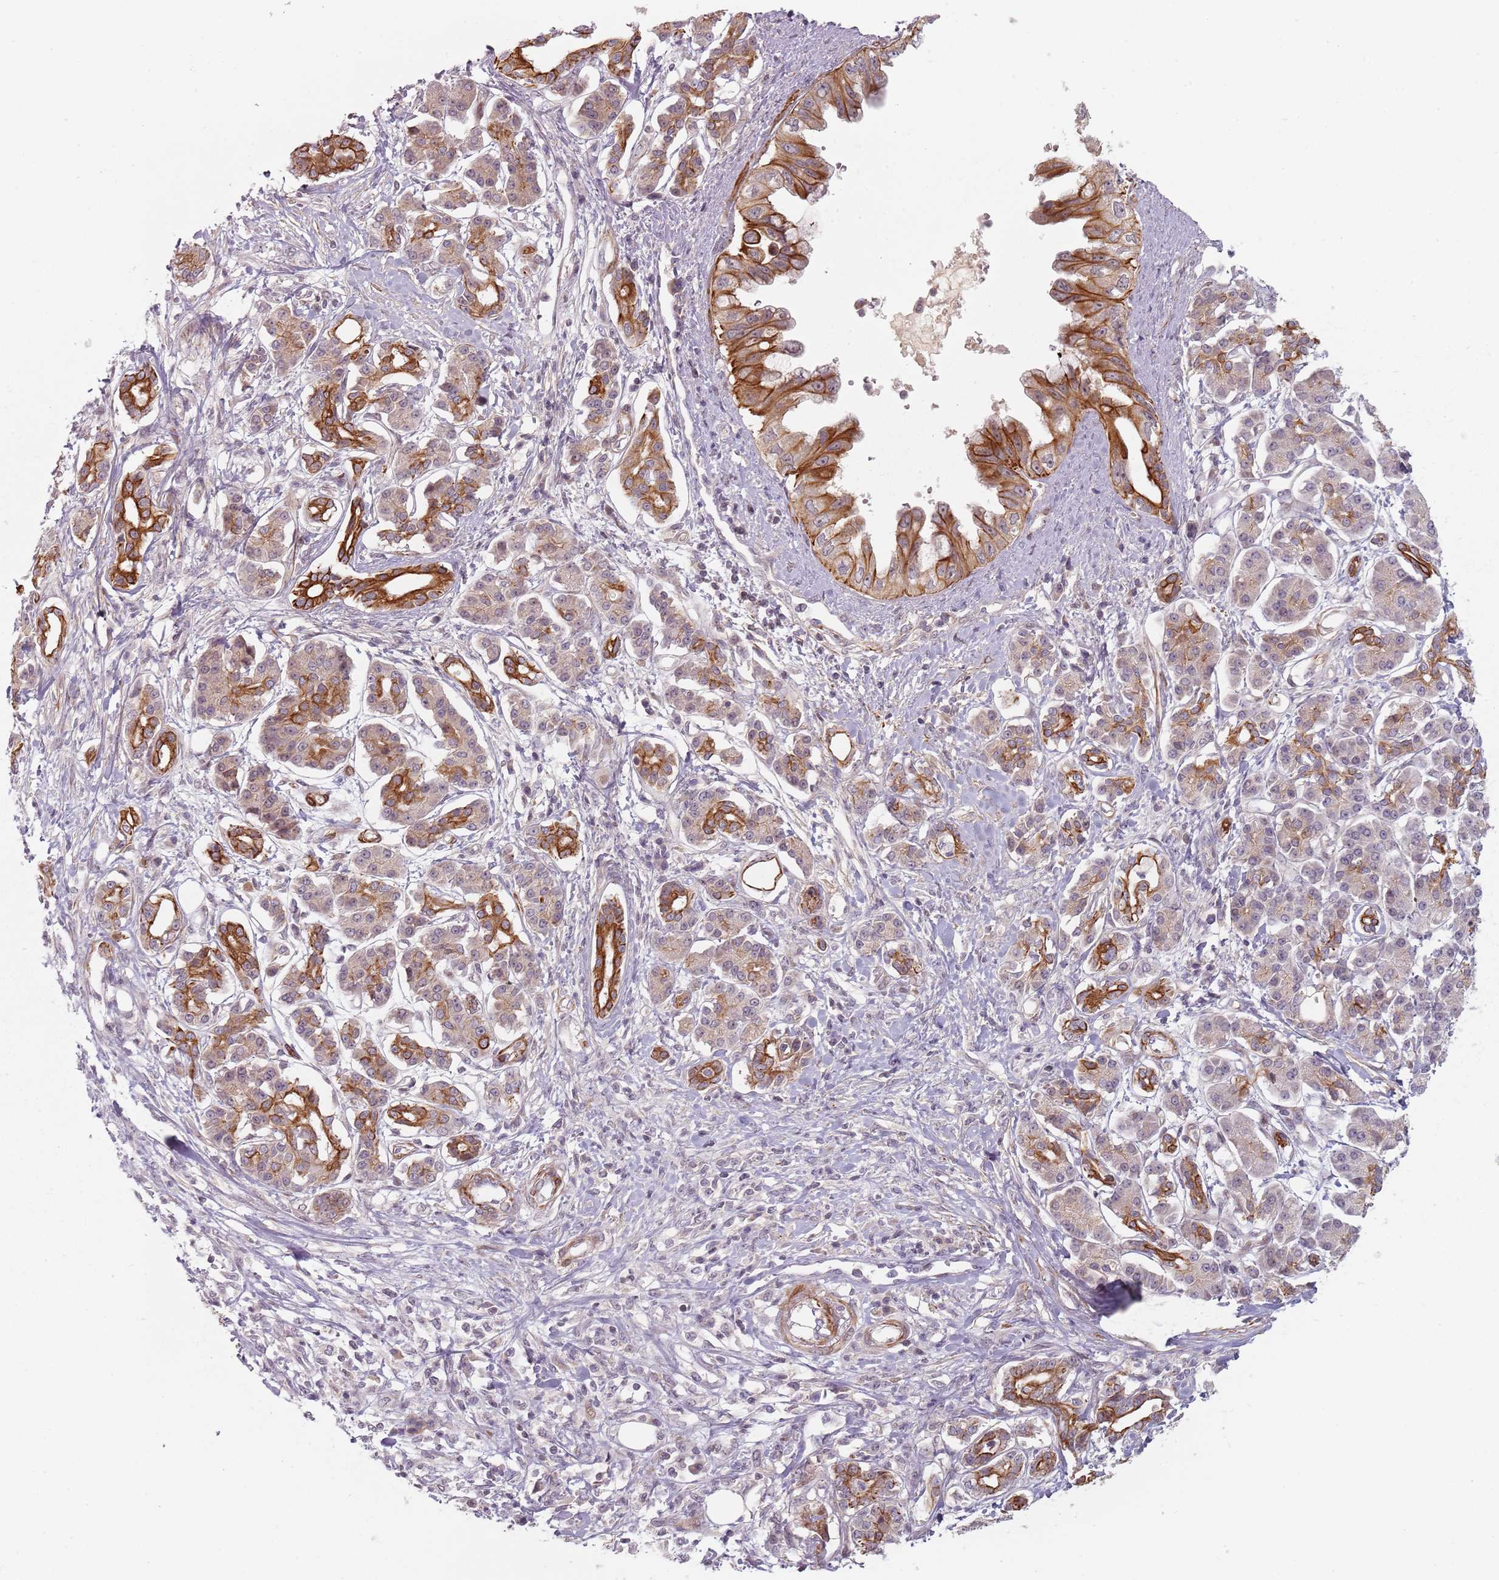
{"staining": {"intensity": "strong", "quantity": ">75%", "location": "cytoplasmic/membranous"}, "tissue": "pancreatic cancer", "cell_type": "Tumor cells", "image_type": "cancer", "snomed": [{"axis": "morphology", "description": "Adenocarcinoma, NOS"}, {"axis": "topography", "description": "Pancreas"}], "caption": "DAB (3,3'-diaminobenzidine) immunohistochemical staining of pancreatic adenocarcinoma reveals strong cytoplasmic/membranous protein staining in approximately >75% of tumor cells. (Brightfield microscopy of DAB IHC at high magnification).", "gene": "RPS6KA2", "patient": {"sex": "female", "age": 56}}